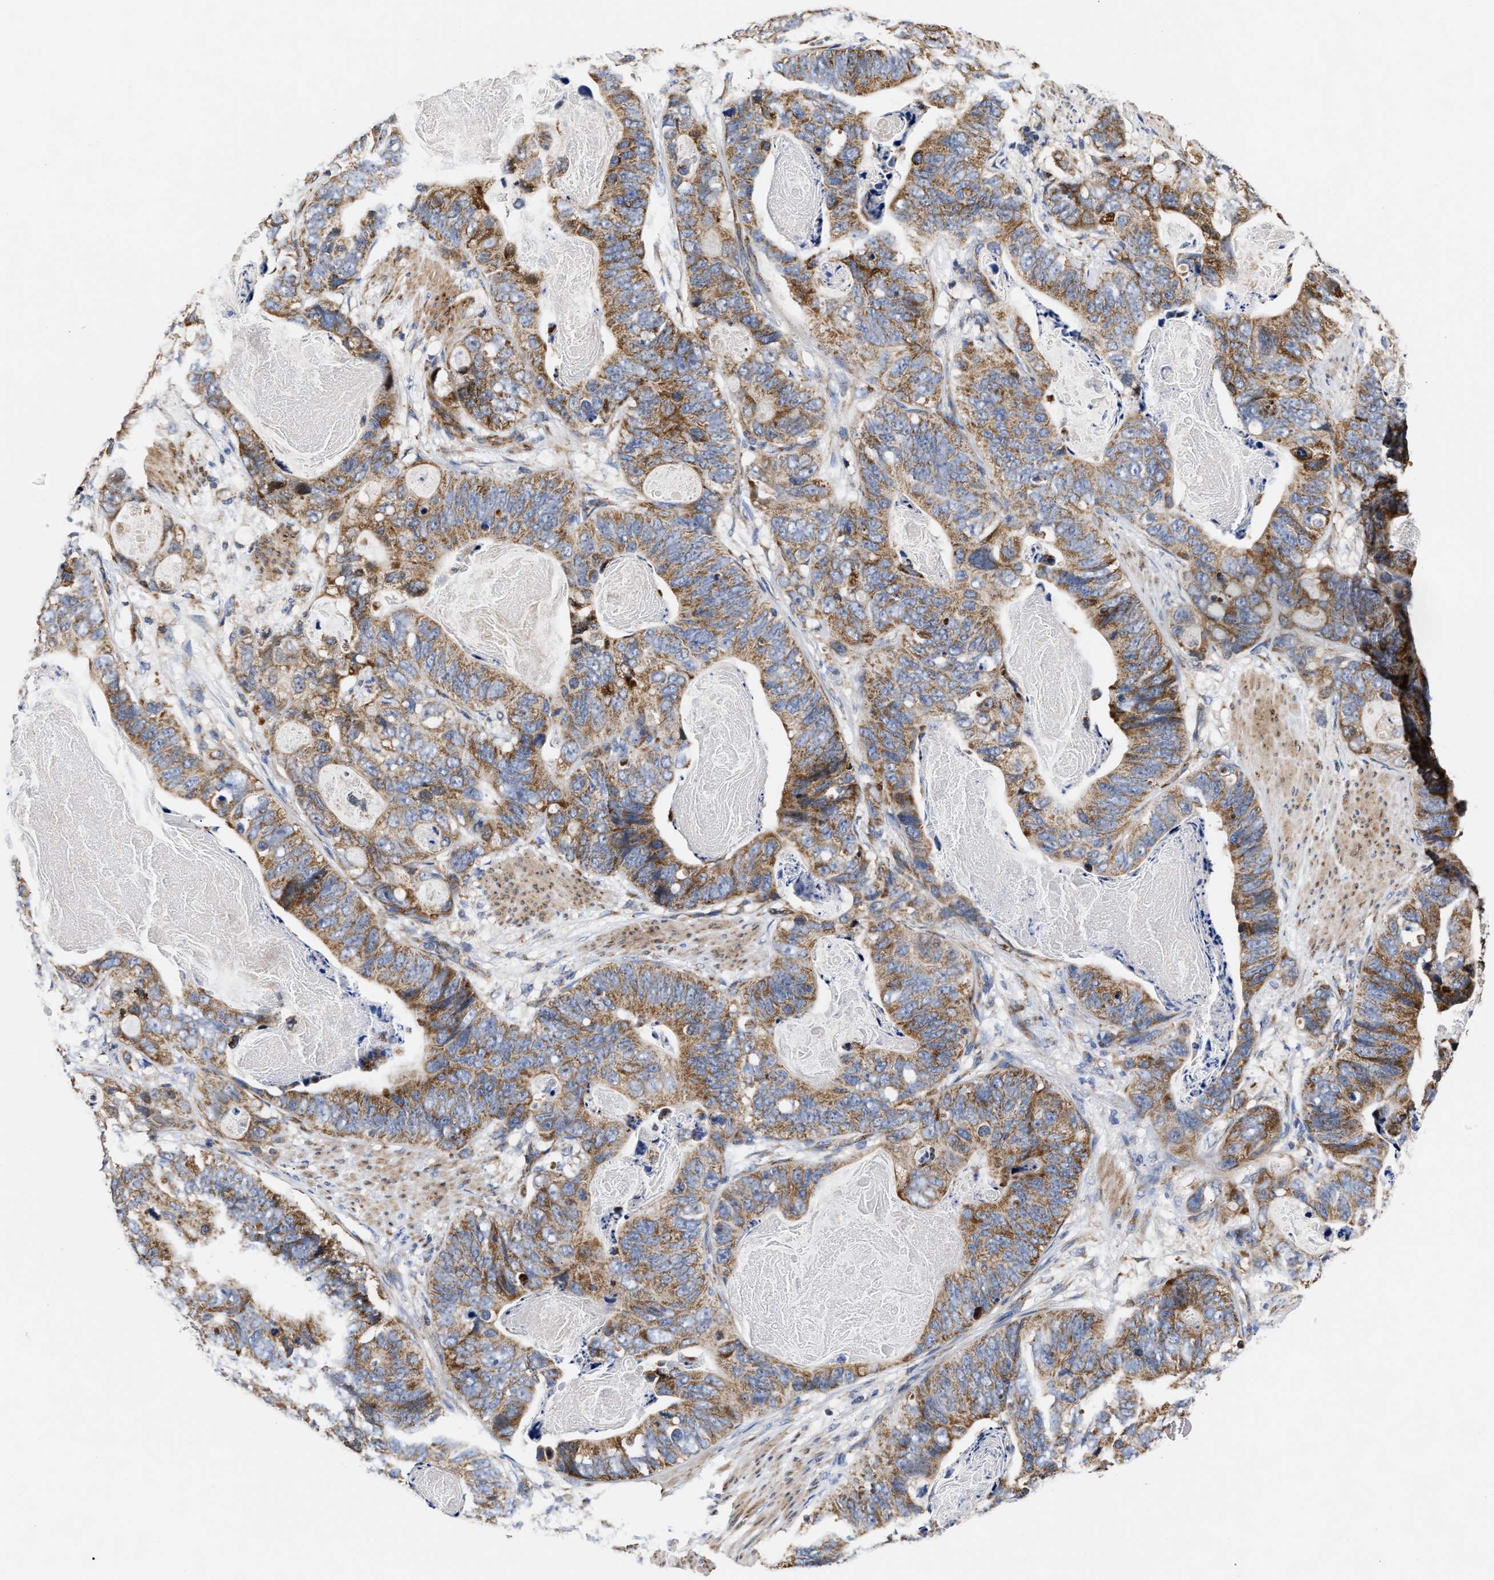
{"staining": {"intensity": "moderate", "quantity": ">75%", "location": "cytoplasmic/membranous"}, "tissue": "stomach cancer", "cell_type": "Tumor cells", "image_type": "cancer", "snomed": [{"axis": "morphology", "description": "Adenocarcinoma, NOS"}, {"axis": "topography", "description": "Stomach"}], "caption": "Human adenocarcinoma (stomach) stained with a brown dye displays moderate cytoplasmic/membranous positive expression in approximately >75% of tumor cells.", "gene": "MALSU1", "patient": {"sex": "female", "age": 89}}